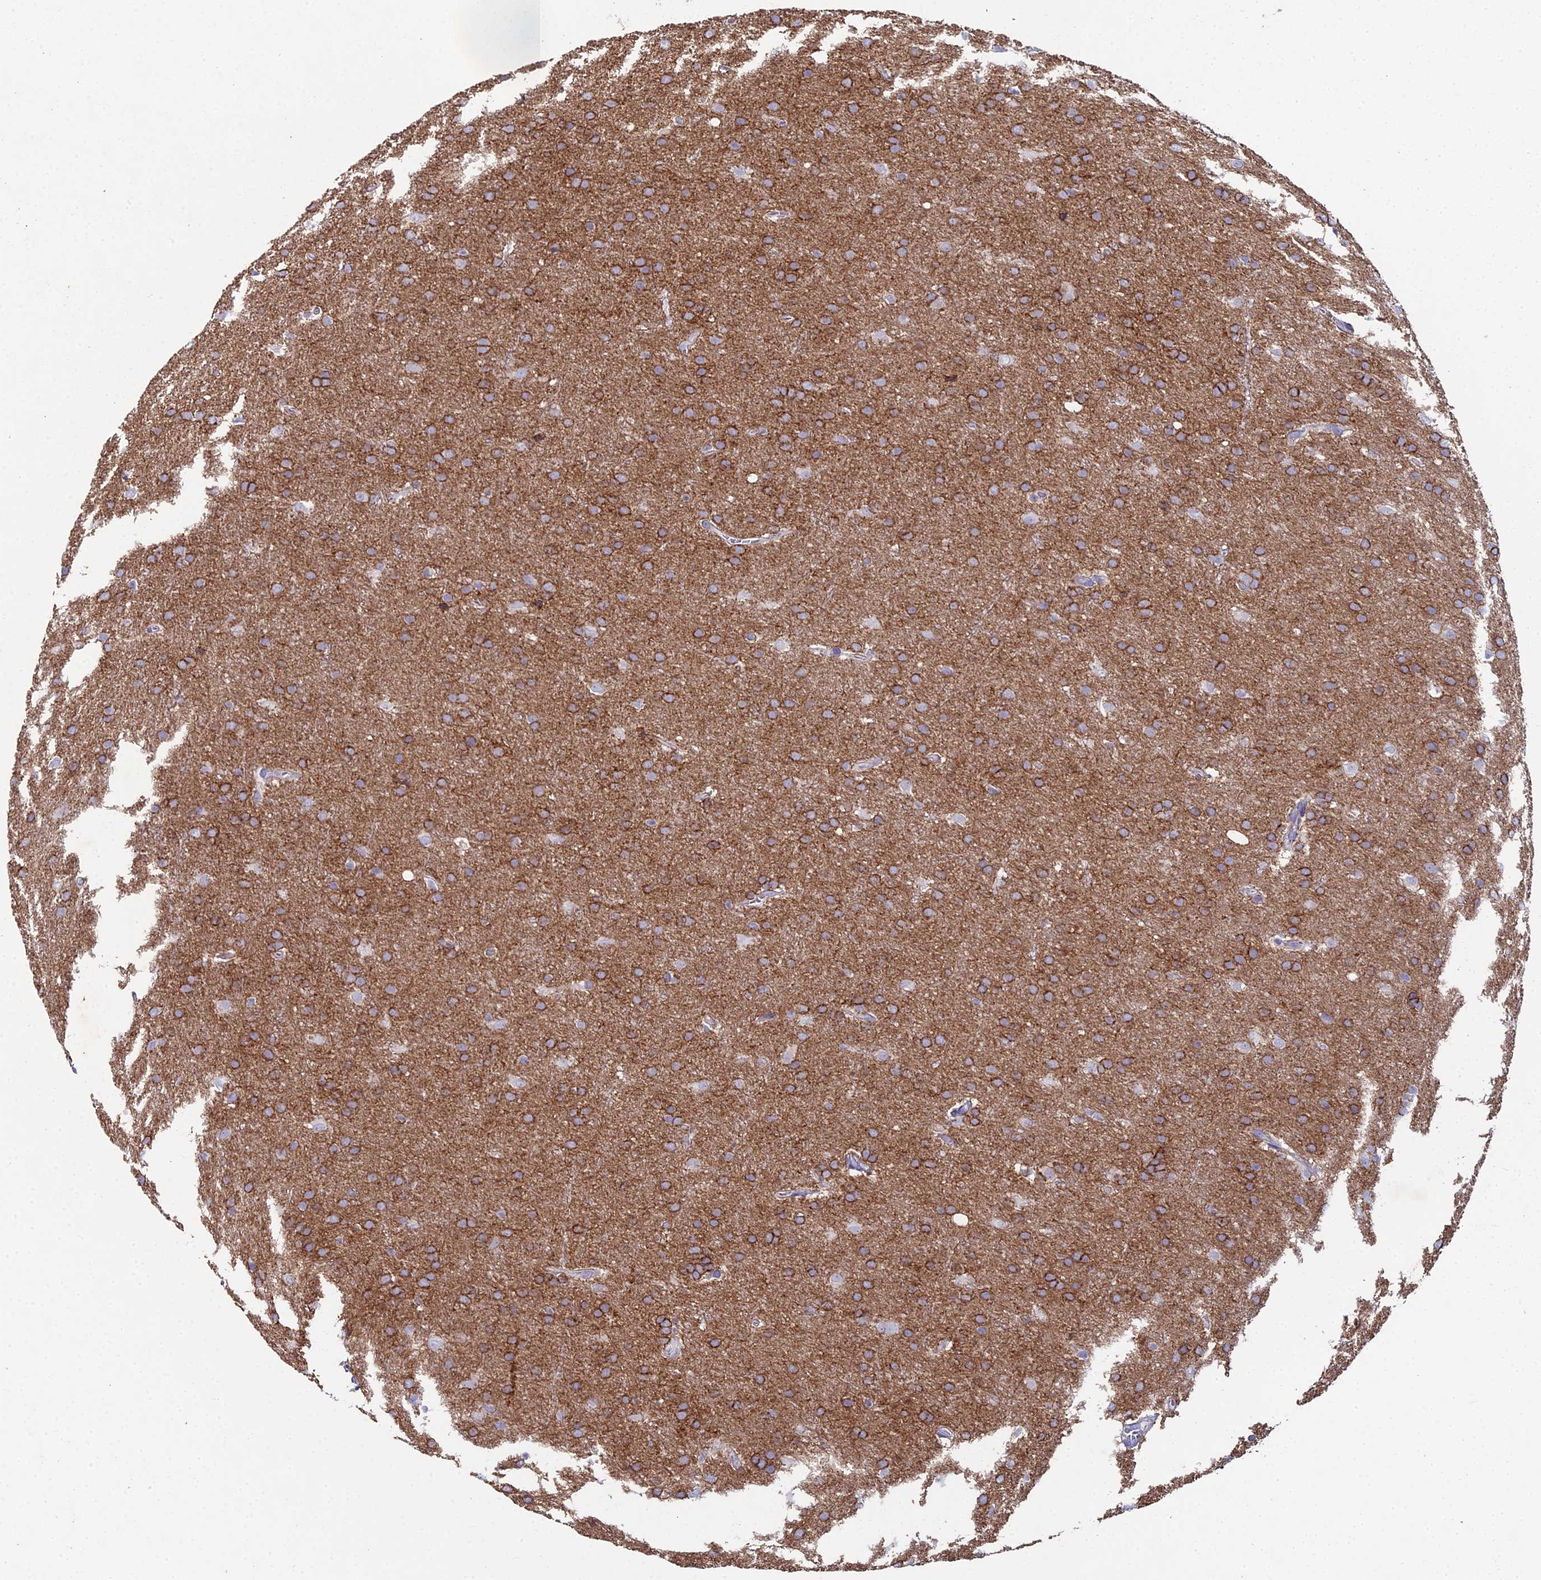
{"staining": {"intensity": "moderate", "quantity": ">75%", "location": "cytoplasmic/membranous"}, "tissue": "glioma", "cell_type": "Tumor cells", "image_type": "cancer", "snomed": [{"axis": "morphology", "description": "Glioma, malignant, Low grade"}, {"axis": "topography", "description": "Brain"}], "caption": "Protein expression analysis of malignant low-grade glioma reveals moderate cytoplasmic/membranous expression in about >75% of tumor cells.", "gene": "NCAM1", "patient": {"sex": "female", "age": 32}}